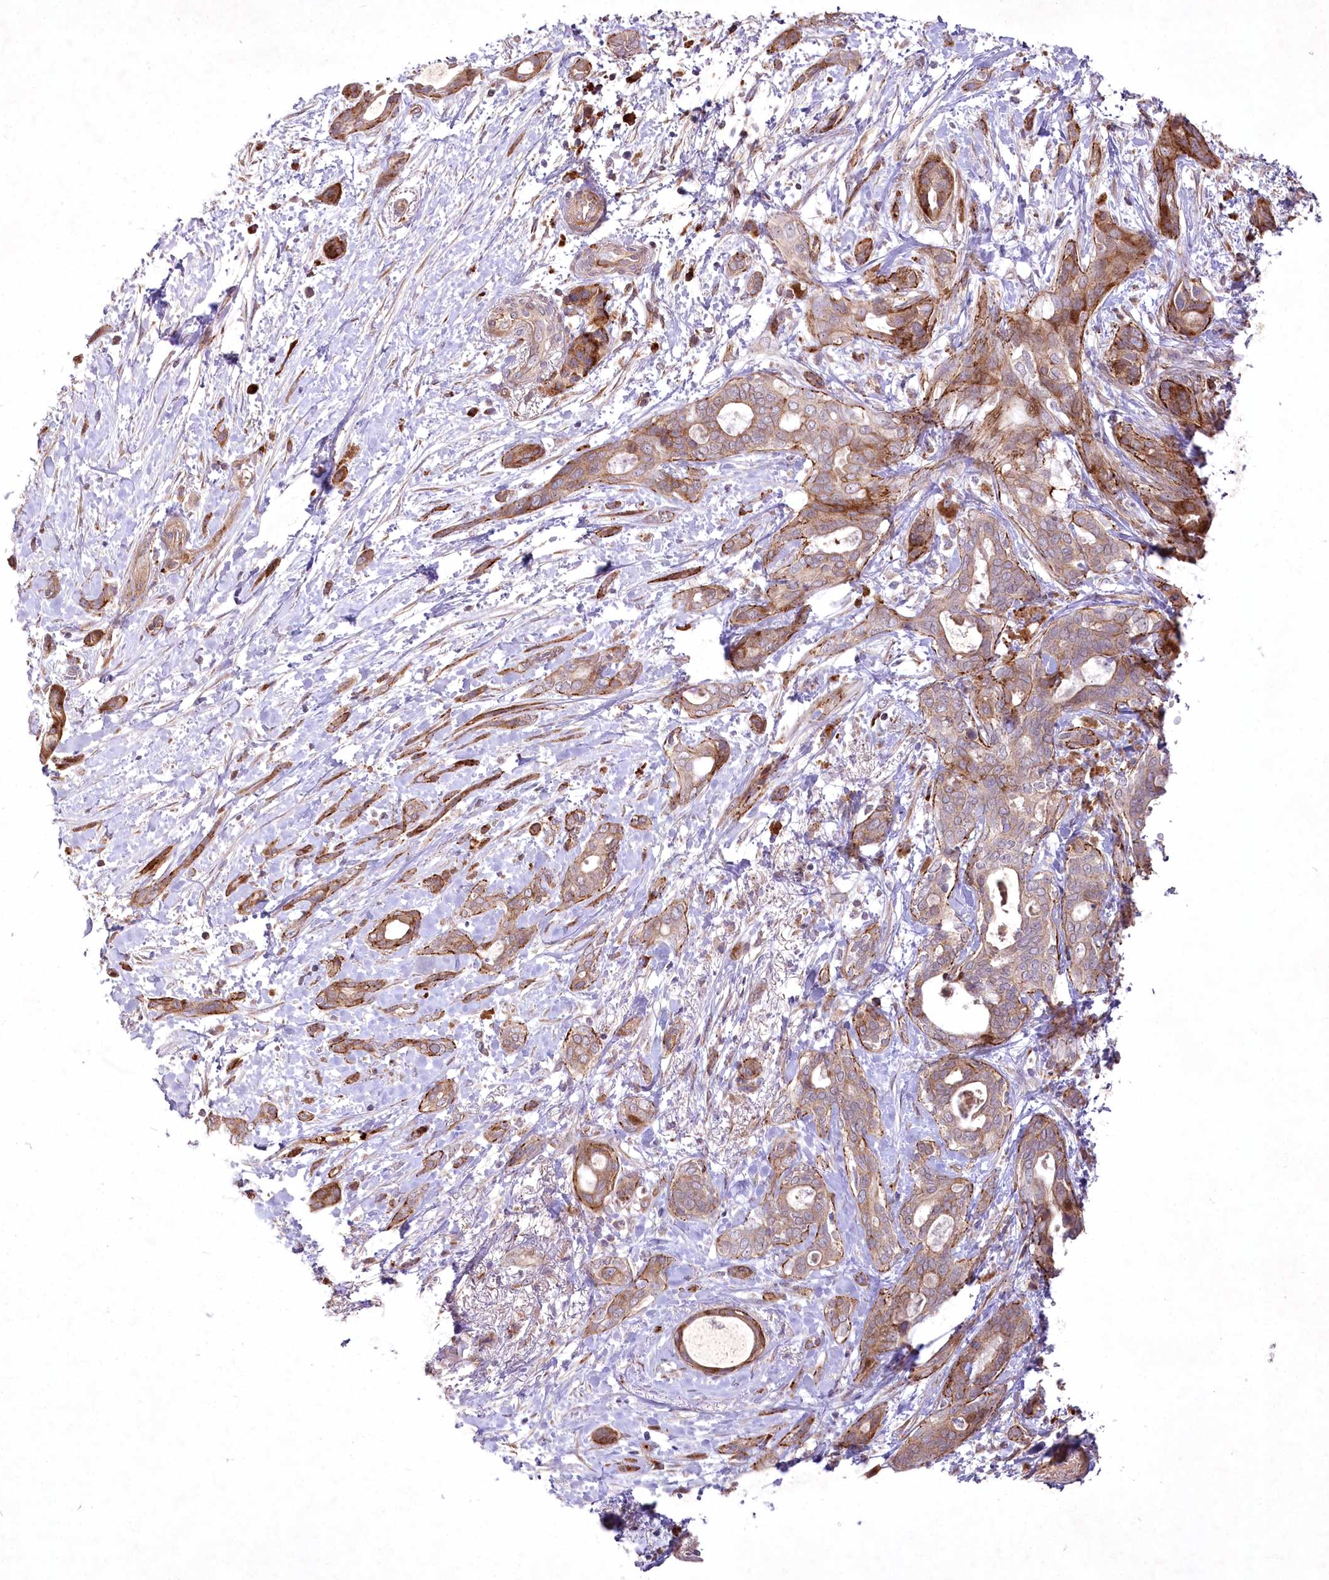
{"staining": {"intensity": "moderate", "quantity": ">75%", "location": "cytoplasmic/membranous"}, "tissue": "pancreatic cancer", "cell_type": "Tumor cells", "image_type": "cancer", "snomed": [{"axis": "morphology", "description": "Normal tissue, NOS"}, {"axis": "morphology", "description": "Adenocarcinoma, NOS"}, {"axis": "topography", "description": "Pancreas"}, {"axis": "topography", "description": "Peripheral nerve tissue"}], "caption": "A brown stain shows moderate cytoplasmic/membranous staining of a protein in adenocarcinoma (pancreatic) tumor cells.", "gene": "PSTK", "patient": {"sex": "female", "age": 63}}